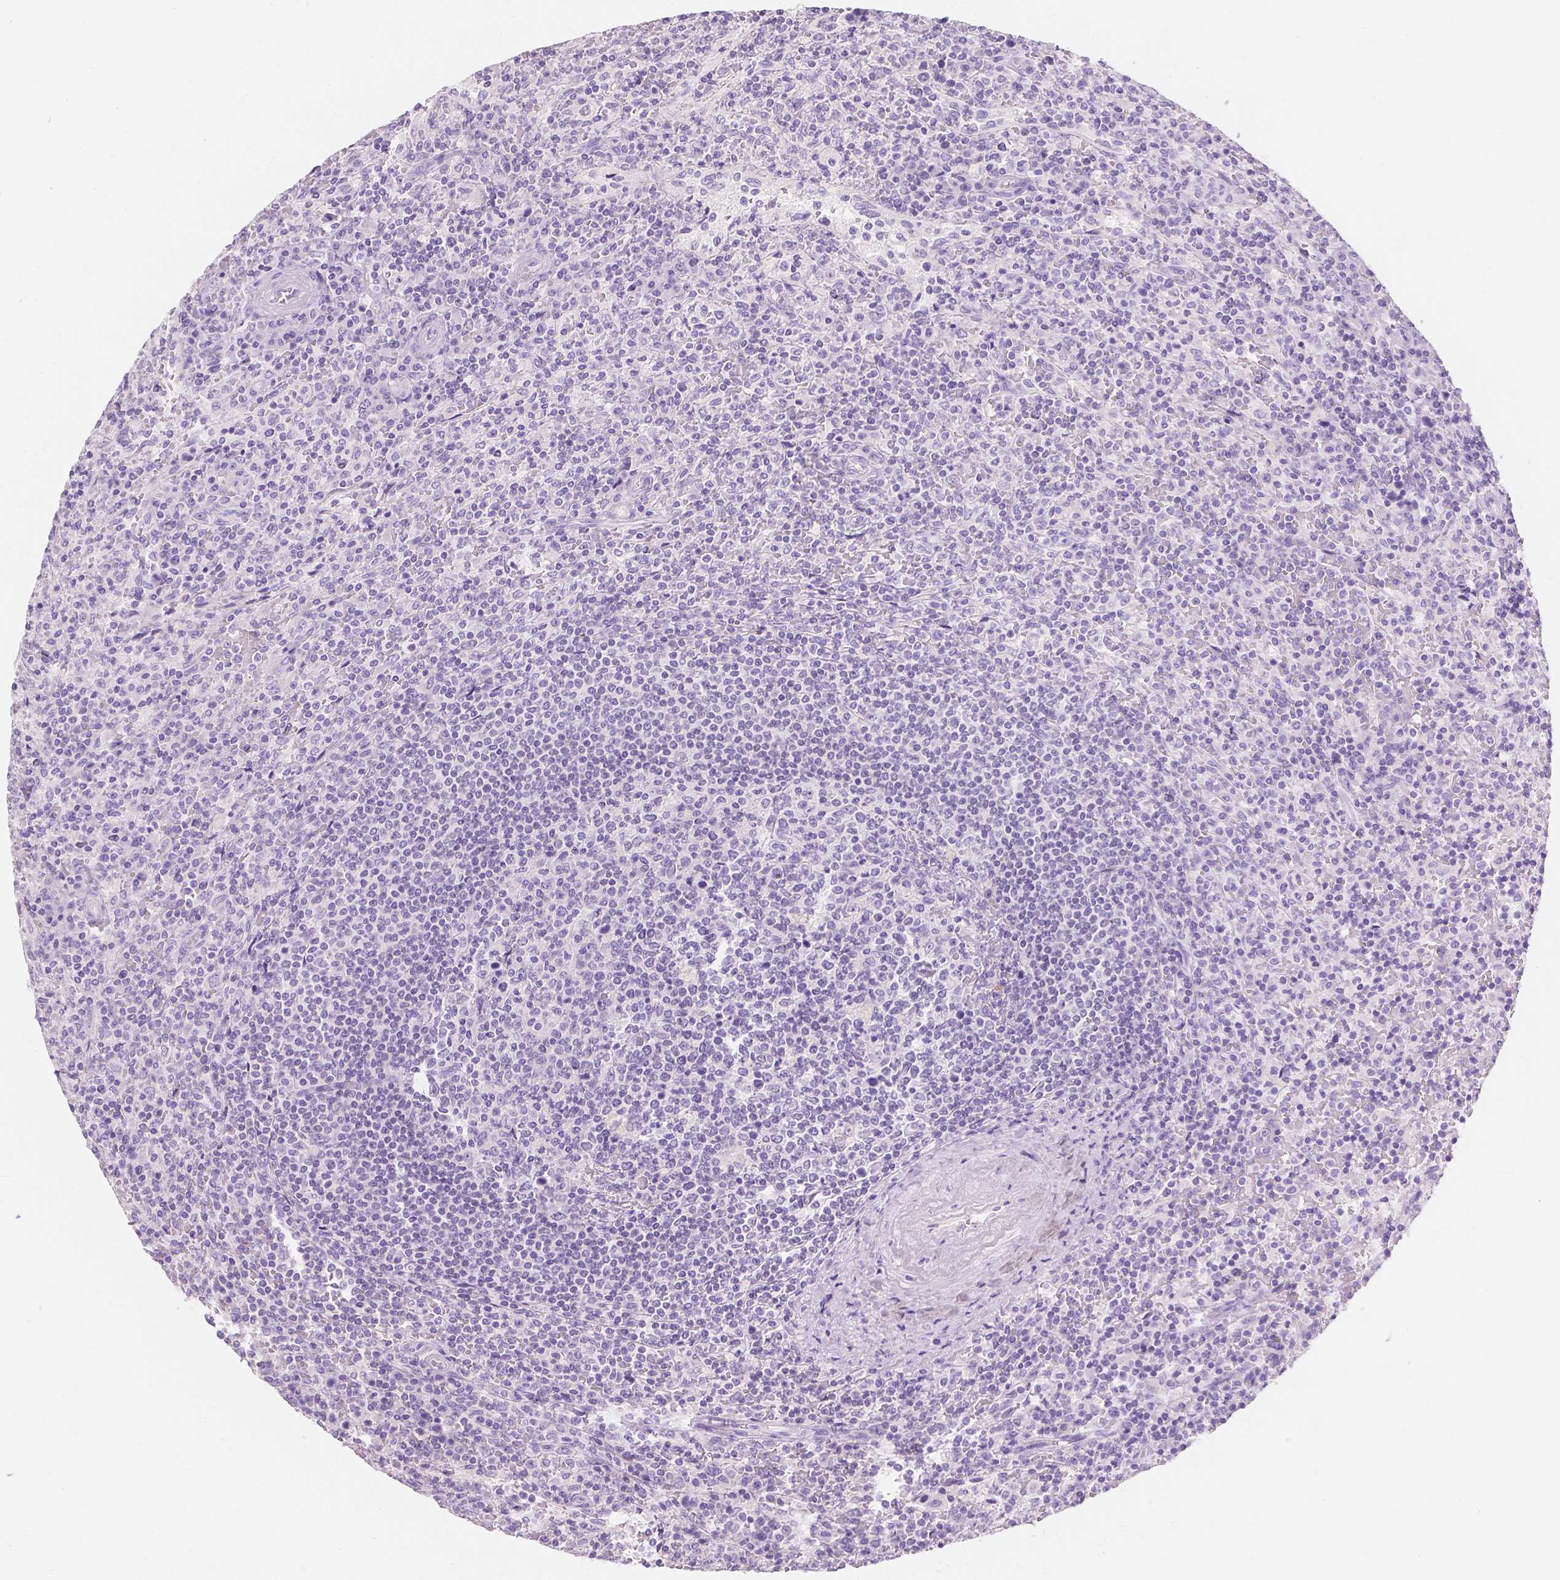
{"staining": {"intensity": "negative", "quantity": "none", "location": "none"}, "tissue": "lymphoma", "cell_type": "Tumor cells", "image_type": "cancer", "snomed": [{"axis": "morphology", "description": "Malignant lymphoma, non-Hodgkin's type, Low grade"}, {"axis": "topography", "description": "Spleen"}], "caption": "Immunohistochemistry image of neoplastic tissue: malignant lymphoma, non-Hodgkin's type (low-grade) stained with DAB (3,3'-diaminobenzidine) shows no significant protein expression in tumor cells. (Immunohistochemistry, brightfield microscopy, high magnification).", "gene": "MUC12", "patient": {"sex": "male", "age": 62}}